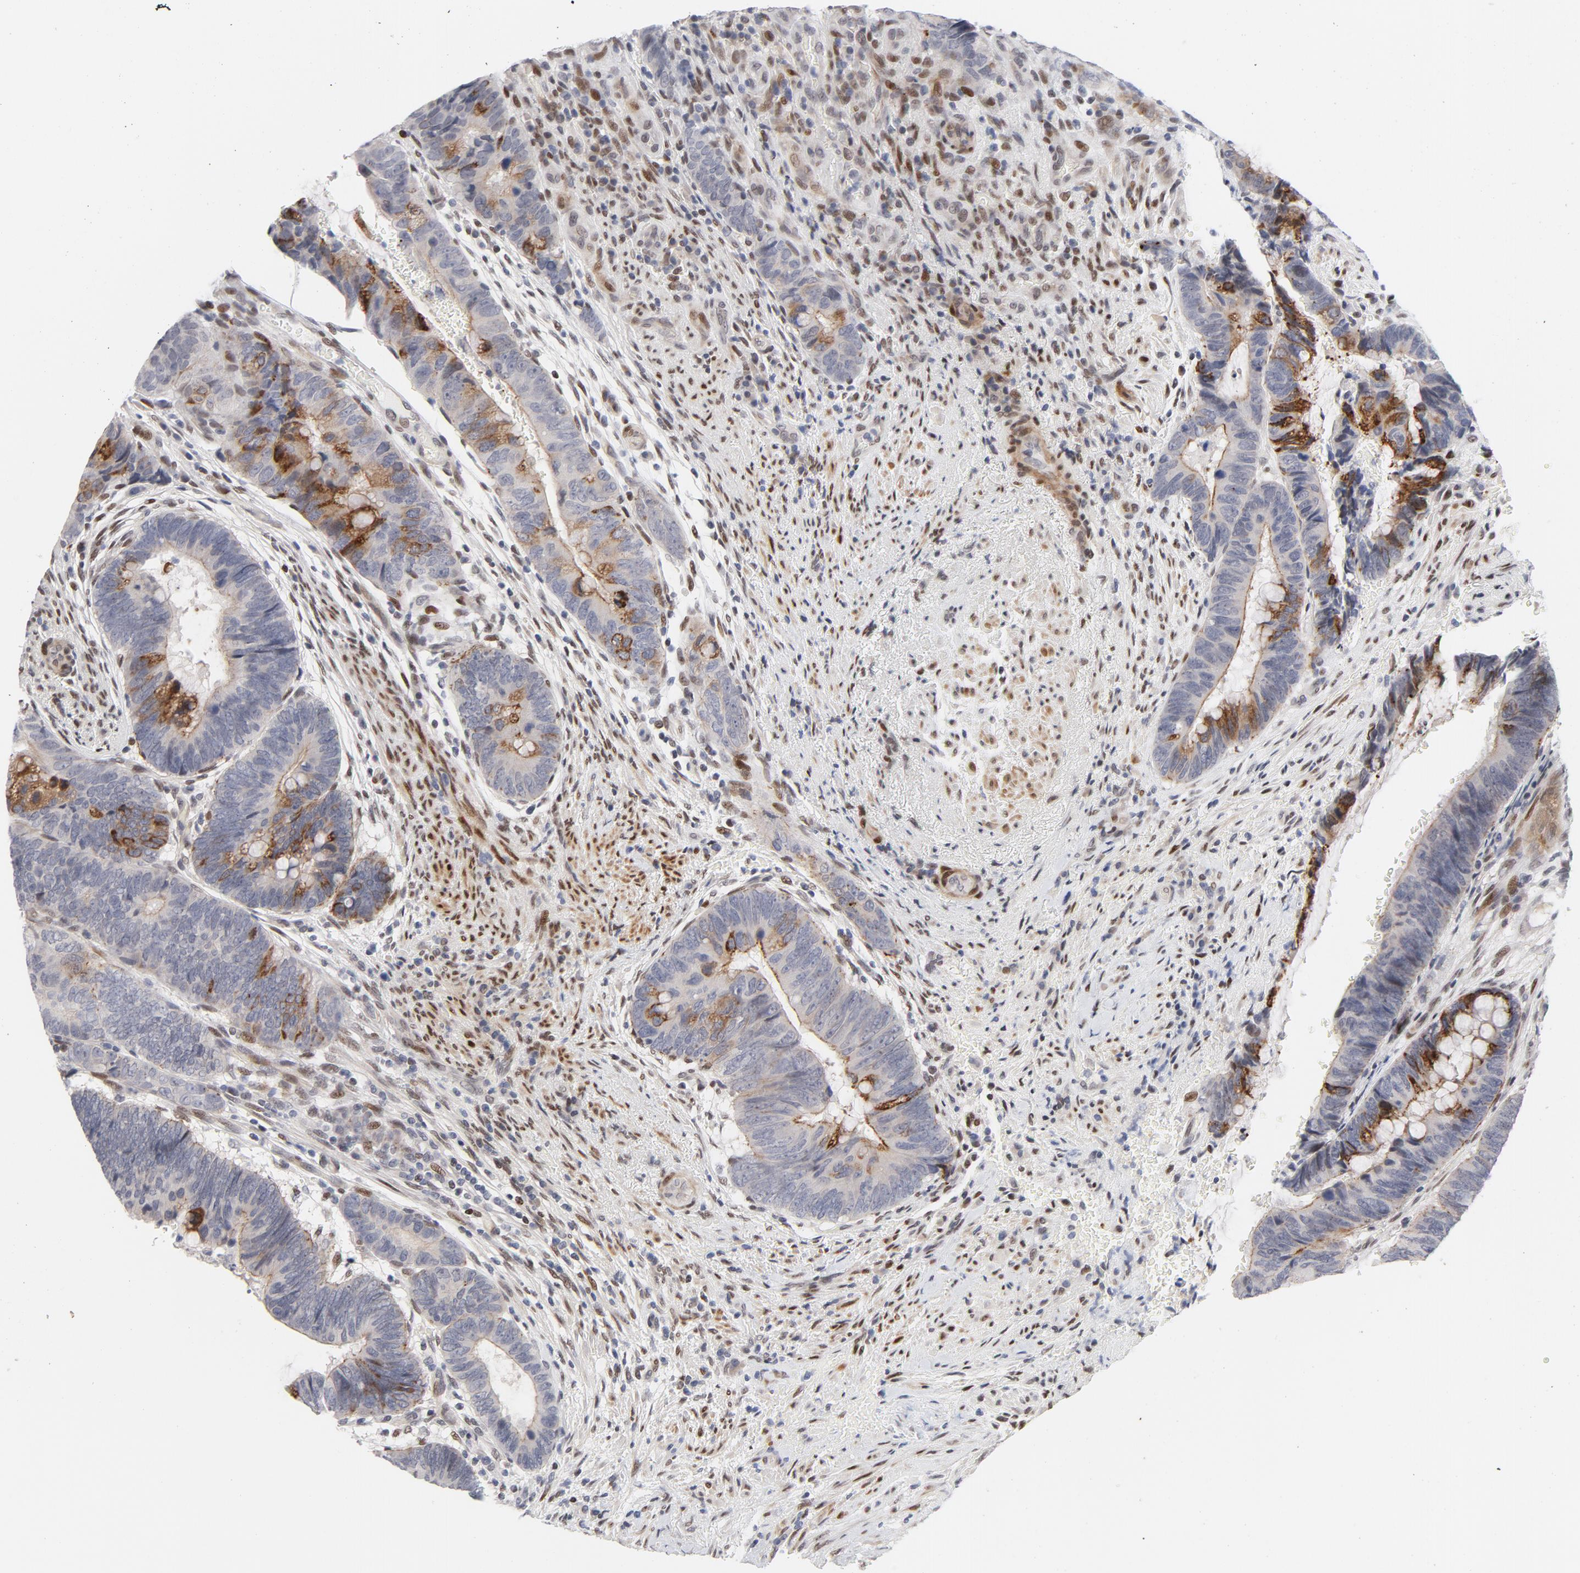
{"staining": {"intensity": "moderate", "quantity": "25%-75%", "location": "cytoplasmic/membranous"}, "tissue": "colorectal cancer", "cell_type": "Tumor cells", "image_type": "cancer", "snomed": [{"axis": "morphology", "description": "Normal tissue, NOS"}, {"axis": "morphology", "description": "Adenocarcinoma, NOS"}, {"axis": "topography", "description": "Rectum"}], "caption": "Tumor cells reveal moderate cytoplasmic/membranous positivity in approximately 25%-75% of cells in colorectal cancer. (DAB IHC, brown staining for protein, blue staining for nuclei).", "gene": "NFIC", "patient": {"sex": "male", "age": 92}}